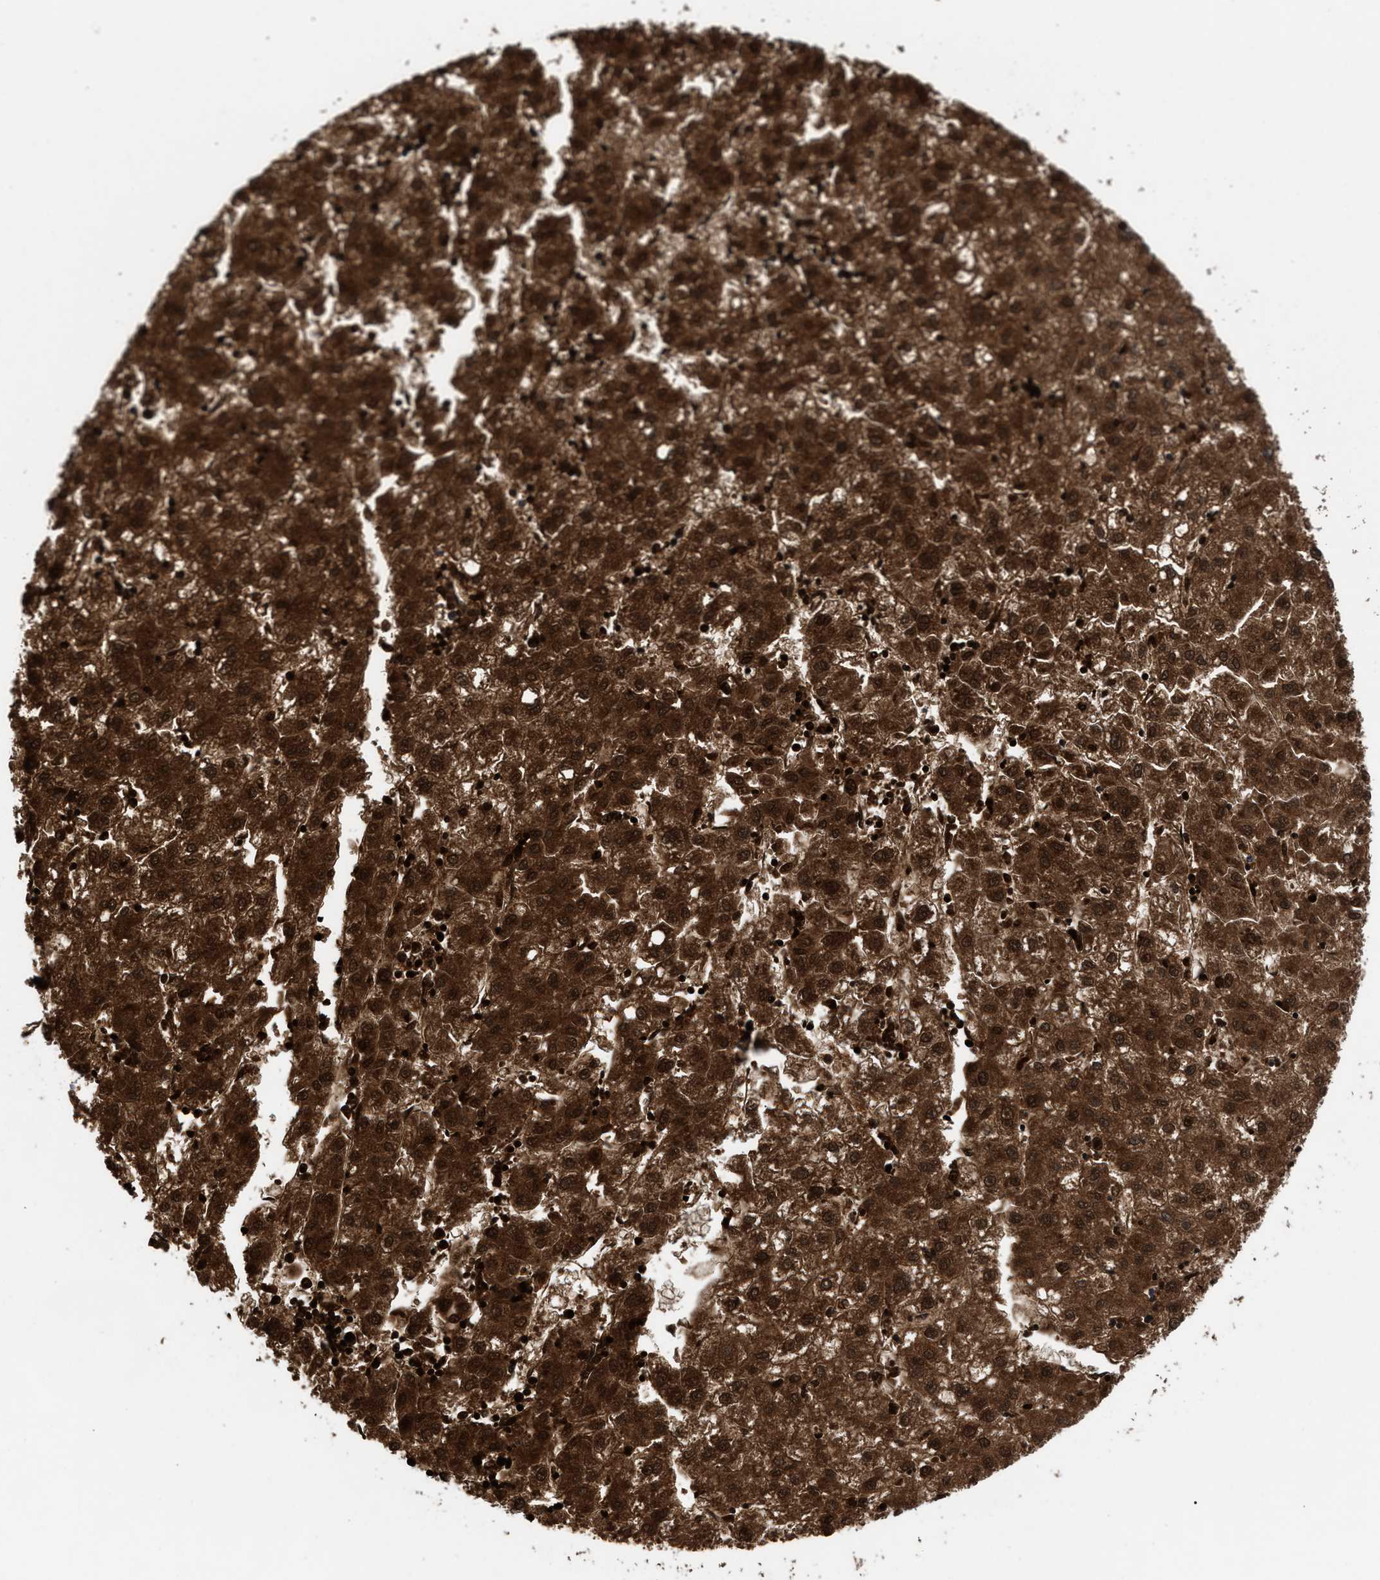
{"staining": {"intensity": "strong", "quantity": ">75%", "location": "cytoplasmic/membranous,nuclear"}, "tissue": "liver cancer", "cell_type": "Tumor cells", "image_type": "cancer", "snomed": [{"axis": "morphology", "description": "Carcinoma, Hepatocellular, NOS"}, {"axis": "topography", "description": "Liver"}], "caption": "Immunohistochemistry (IHC) photomicrograph of neoplastic tissue: liver hepatocellular carcinoma stained using immunohistochemistry reveals high levels of strong protein expression localized specifically in the cytoplasmic/membranous and nuclear of tumor cells, appearing as a cytoplasmic/membranous and nuclear brown color.", "gene": "C9orf78", "patient": {"sex": "male", "age": 72}}